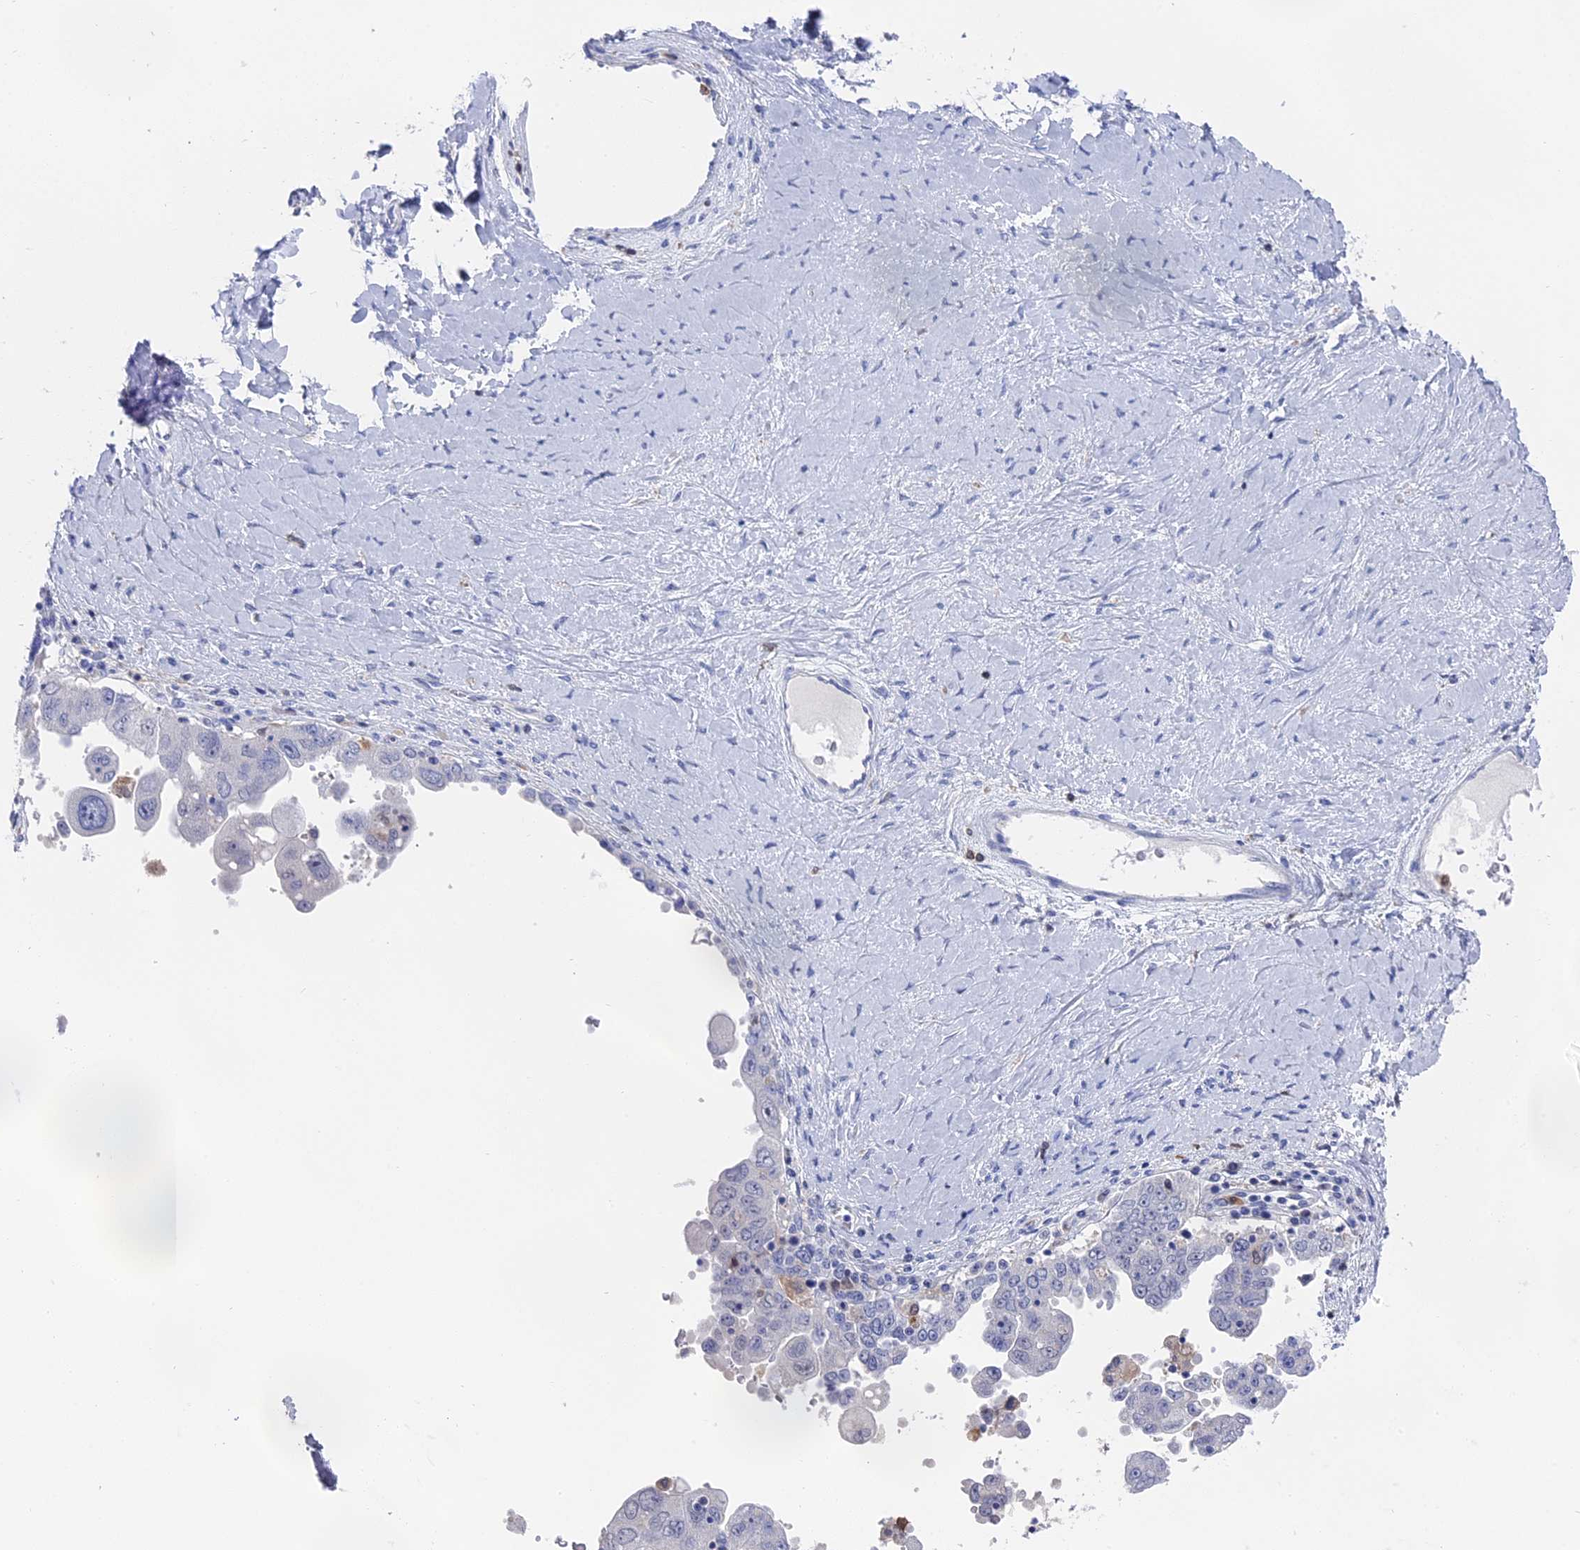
{"staining": {"intensity": "negative", "quantity": "none", "location": "none"}, "tissue": "ovarian cancer", "cell_type": "Tumor cells", "image_type": "cancer", "snomed": [{"axis": "morphology", "description": "Carcinoma, endometroid"}, {"axis": "topography", "description": "Ovary"}], "caption": "Immunohistochemical staining of ovarian endometroid carcinoma demonstrates no significant expression in tumor cells.", "gene": "NCF4", "patient": {"sex": "female", "age": 62}}